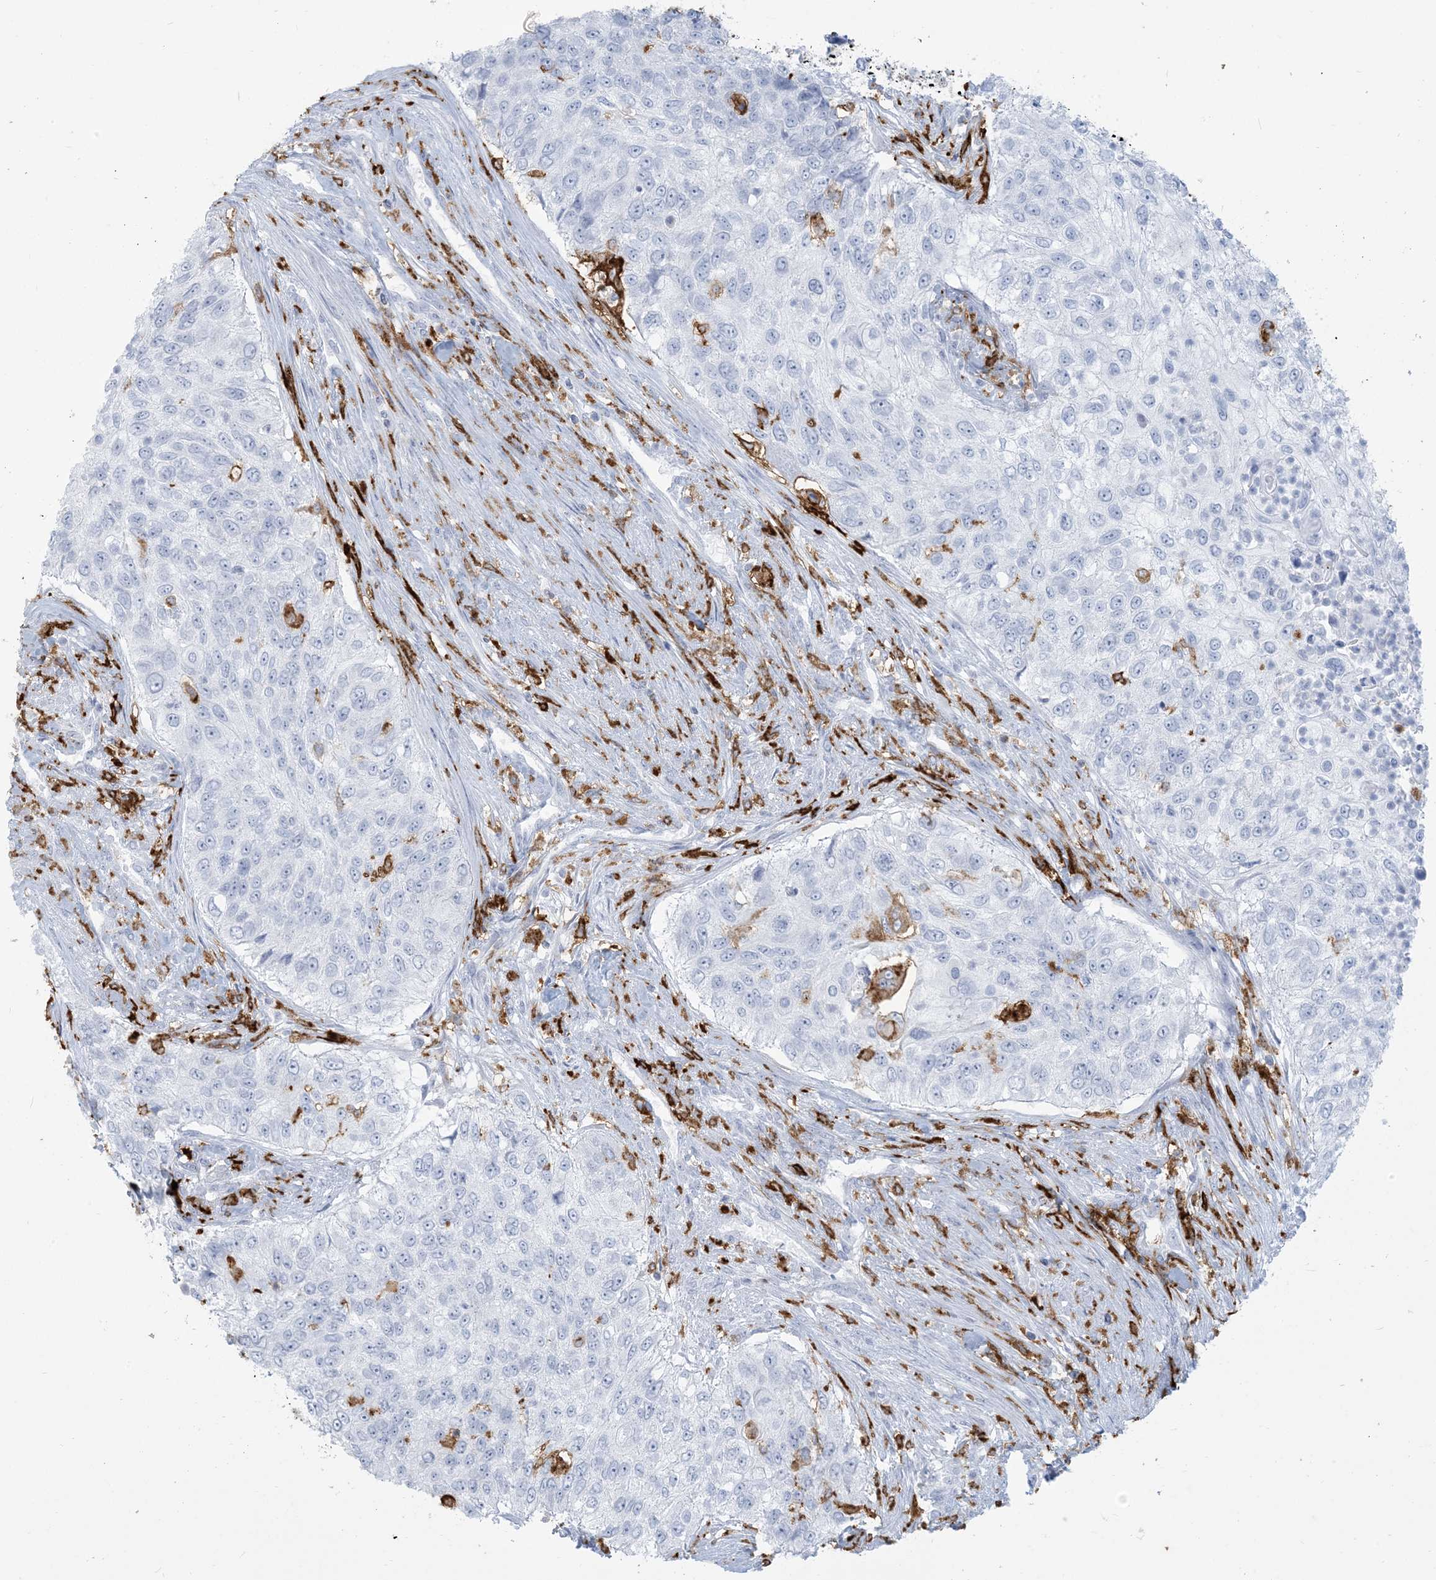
{"staining": {"intensity": "negative", "quantity": "none", "location": "none"}, "tissue": "urothelial cancer", "cell_type": "Tumor cells", "image_type": "cancer", "snomed": [{"axis": "morphology", "description": "Urothelial carcinoma, High grade"}, {"axis": "topography", "description": "Urinary bladder"}], "caption": "Micrograph shows no significant protein positivity in tumor cells of urothelial cancer.", "gene": "HLA-DRB1", "patient": {"sex": "female", "age": 60}}